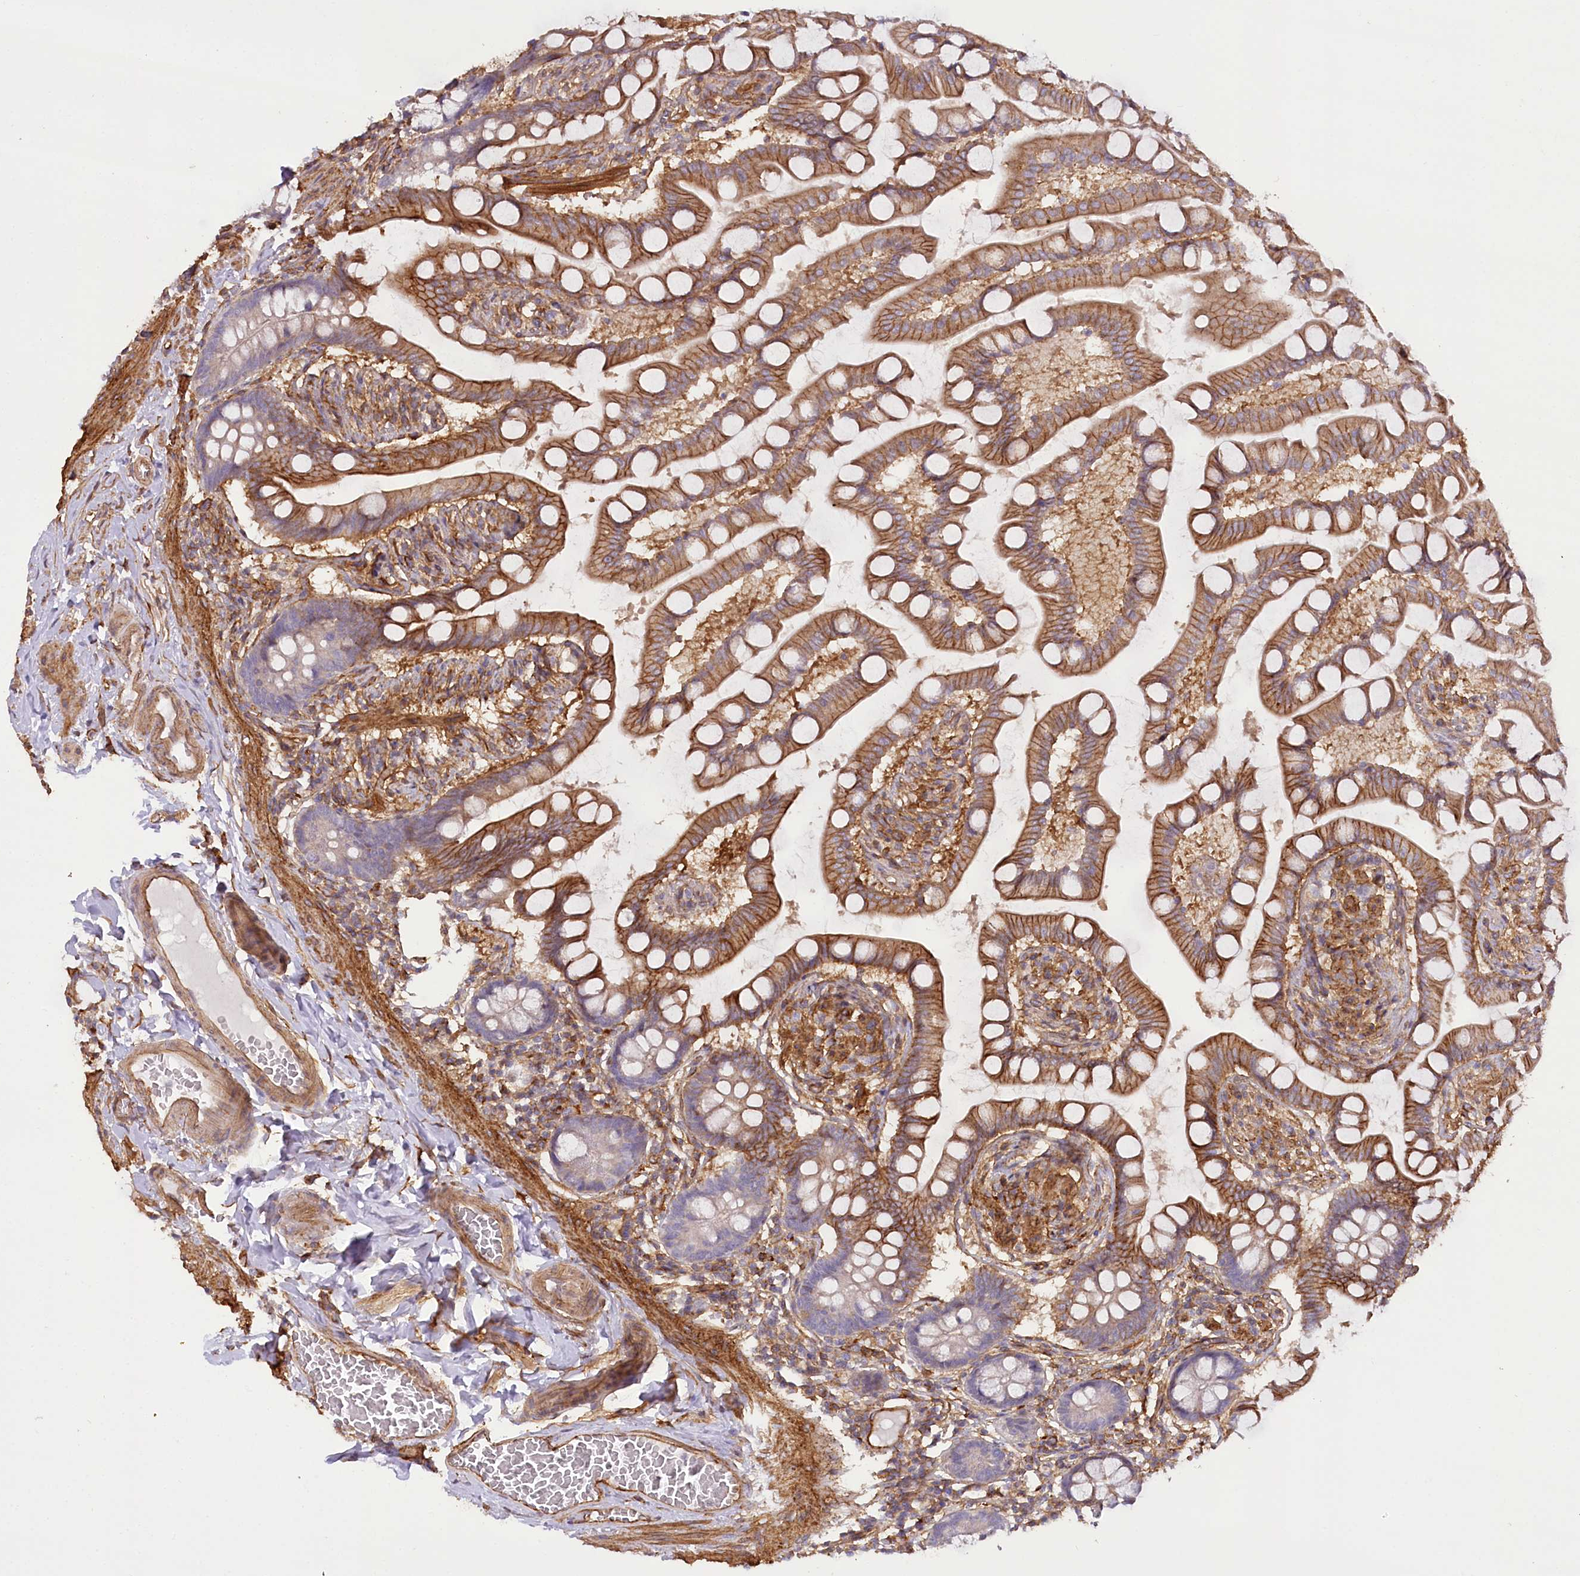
{"staining": {"intensity": "moderate", "quantity": ">75%", "location": "cytoplasmic/membranous"}, "tissue": "small intestine", "cell_type": "Glandular cells", "image_type": "normal", "snomed": [{"axis": "morphology", "description": "Normal tissue, NOS"}, {"axis": "topography", "description": "Small intestine"}], "caption": "IHC of unremarkable human small intestine displays medium levels of moderate cytoplasmic/membranous staining in about >75% of glandular cells. The protein is stained brown, and the nuclei are stained in blue (DAB (3,3'-diaminobenzidine) IHC with brightfield microscopy, high magnification).", "gene": "SYNPO2", "patient": {"sex": "male", "age": 41}}